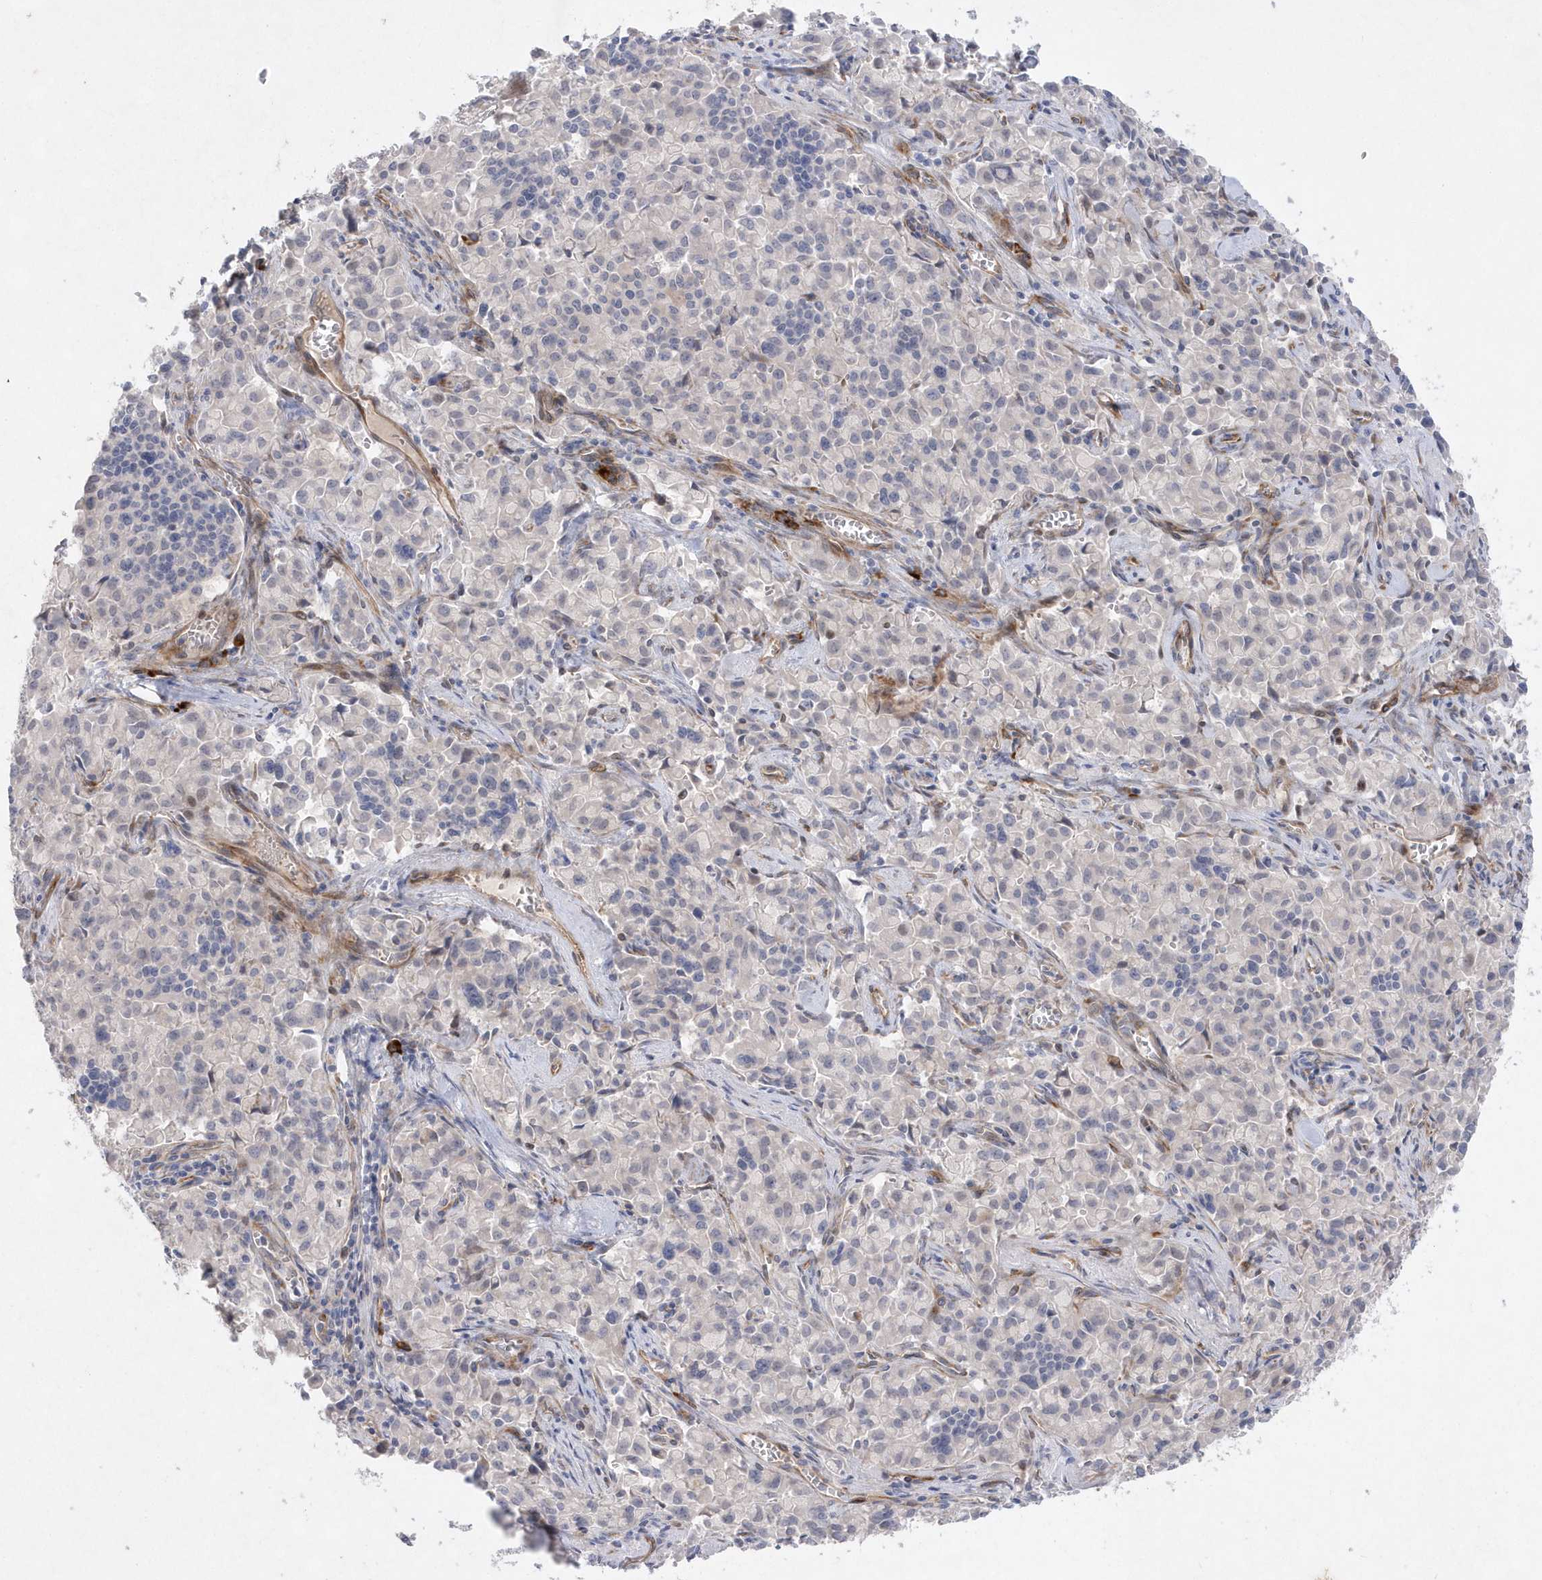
{"staining": {"intensity": "negative", "quantity": "none", "location": "none"}, "tissue": "pancreatic cancer", "cell_type": "Tumor cells", "image_type": "cancer", "snomed": [{"axis": "morphology", "description": "Adenocarcinoma, NOS"}, {"axis": "topography", "description": "Pancreas"}], "caption": "IHC image of neoplastic tissue: pancreatic cancer stained with DAB (3,3'-diaminobenzidine) demonstrates no significant protein expression in tumor cells.", "gene": "TMEM132B", "patient": {"sex": "male", "age": 65}}